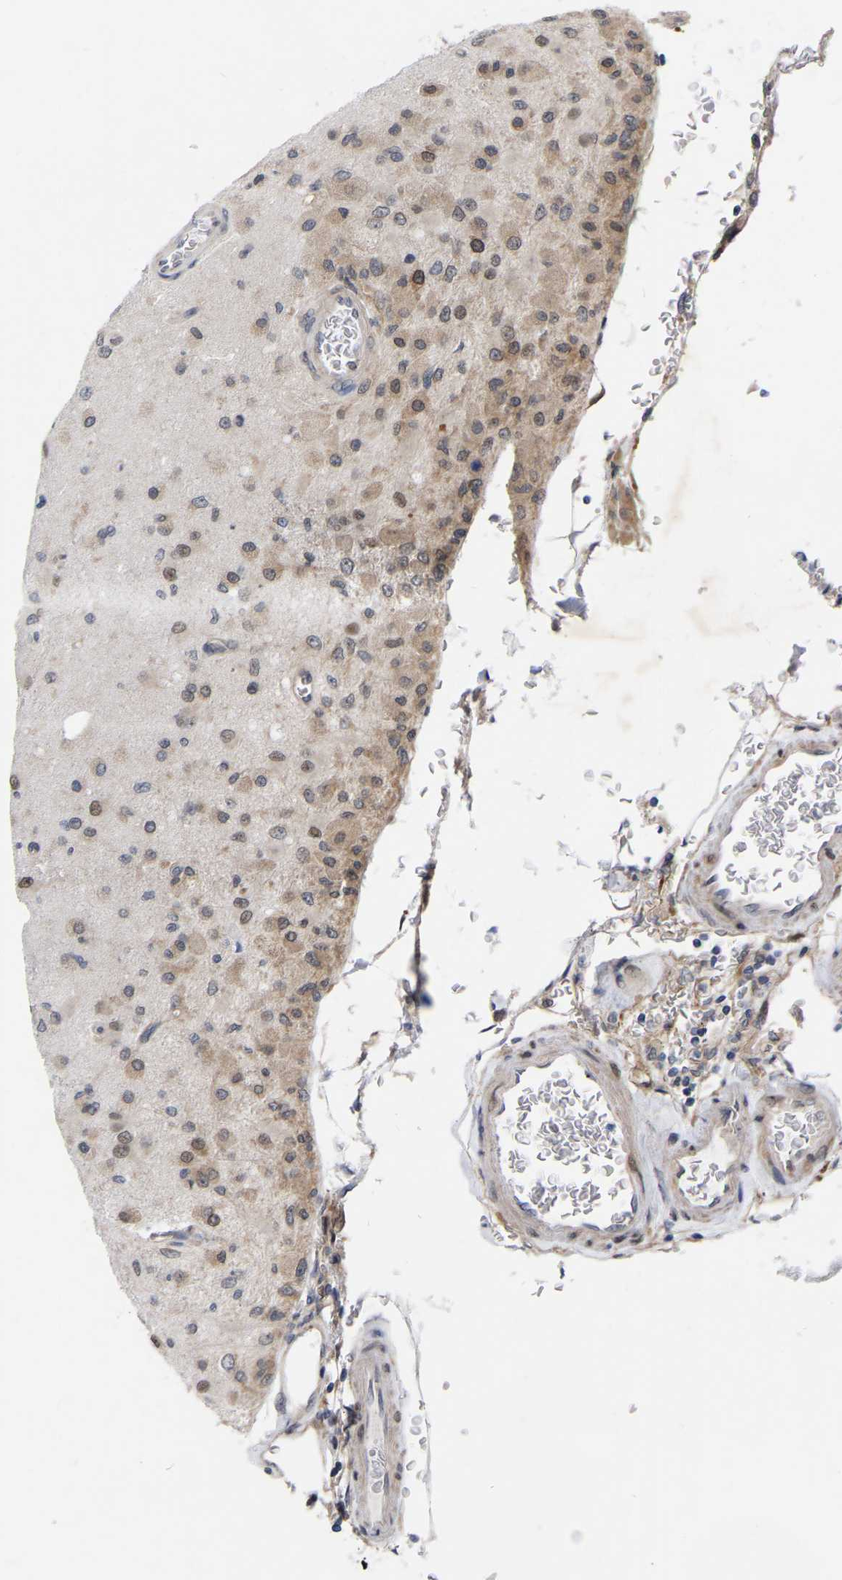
{"staining": {"intensity": "moderate", "quantity": "25%-75%", "location": "cytoplasmic/membranous,nuclear"}, "tissue": "glioma", "cell_type": "Tumor cells", "image_type": "cancer", "snomed": [{"axis": "morphology", "description": "Normal tissue, NOS"}, {"axis": "morphology", "description": "Glioma, malignant, High grade"}, {"axis": "topography", "description": "Cerebral cortex"}], "caption": "An immunohistochemistry (IHC) image of neoplastic tissue is shown. Protein staining in brown shows moderate cytoplasmic/membranous and nuclear positivity in malignant glioma (high-grade) within tumor cells.", "gene": "UBE4B", "patient": {"sex": "male", "age": 77}}